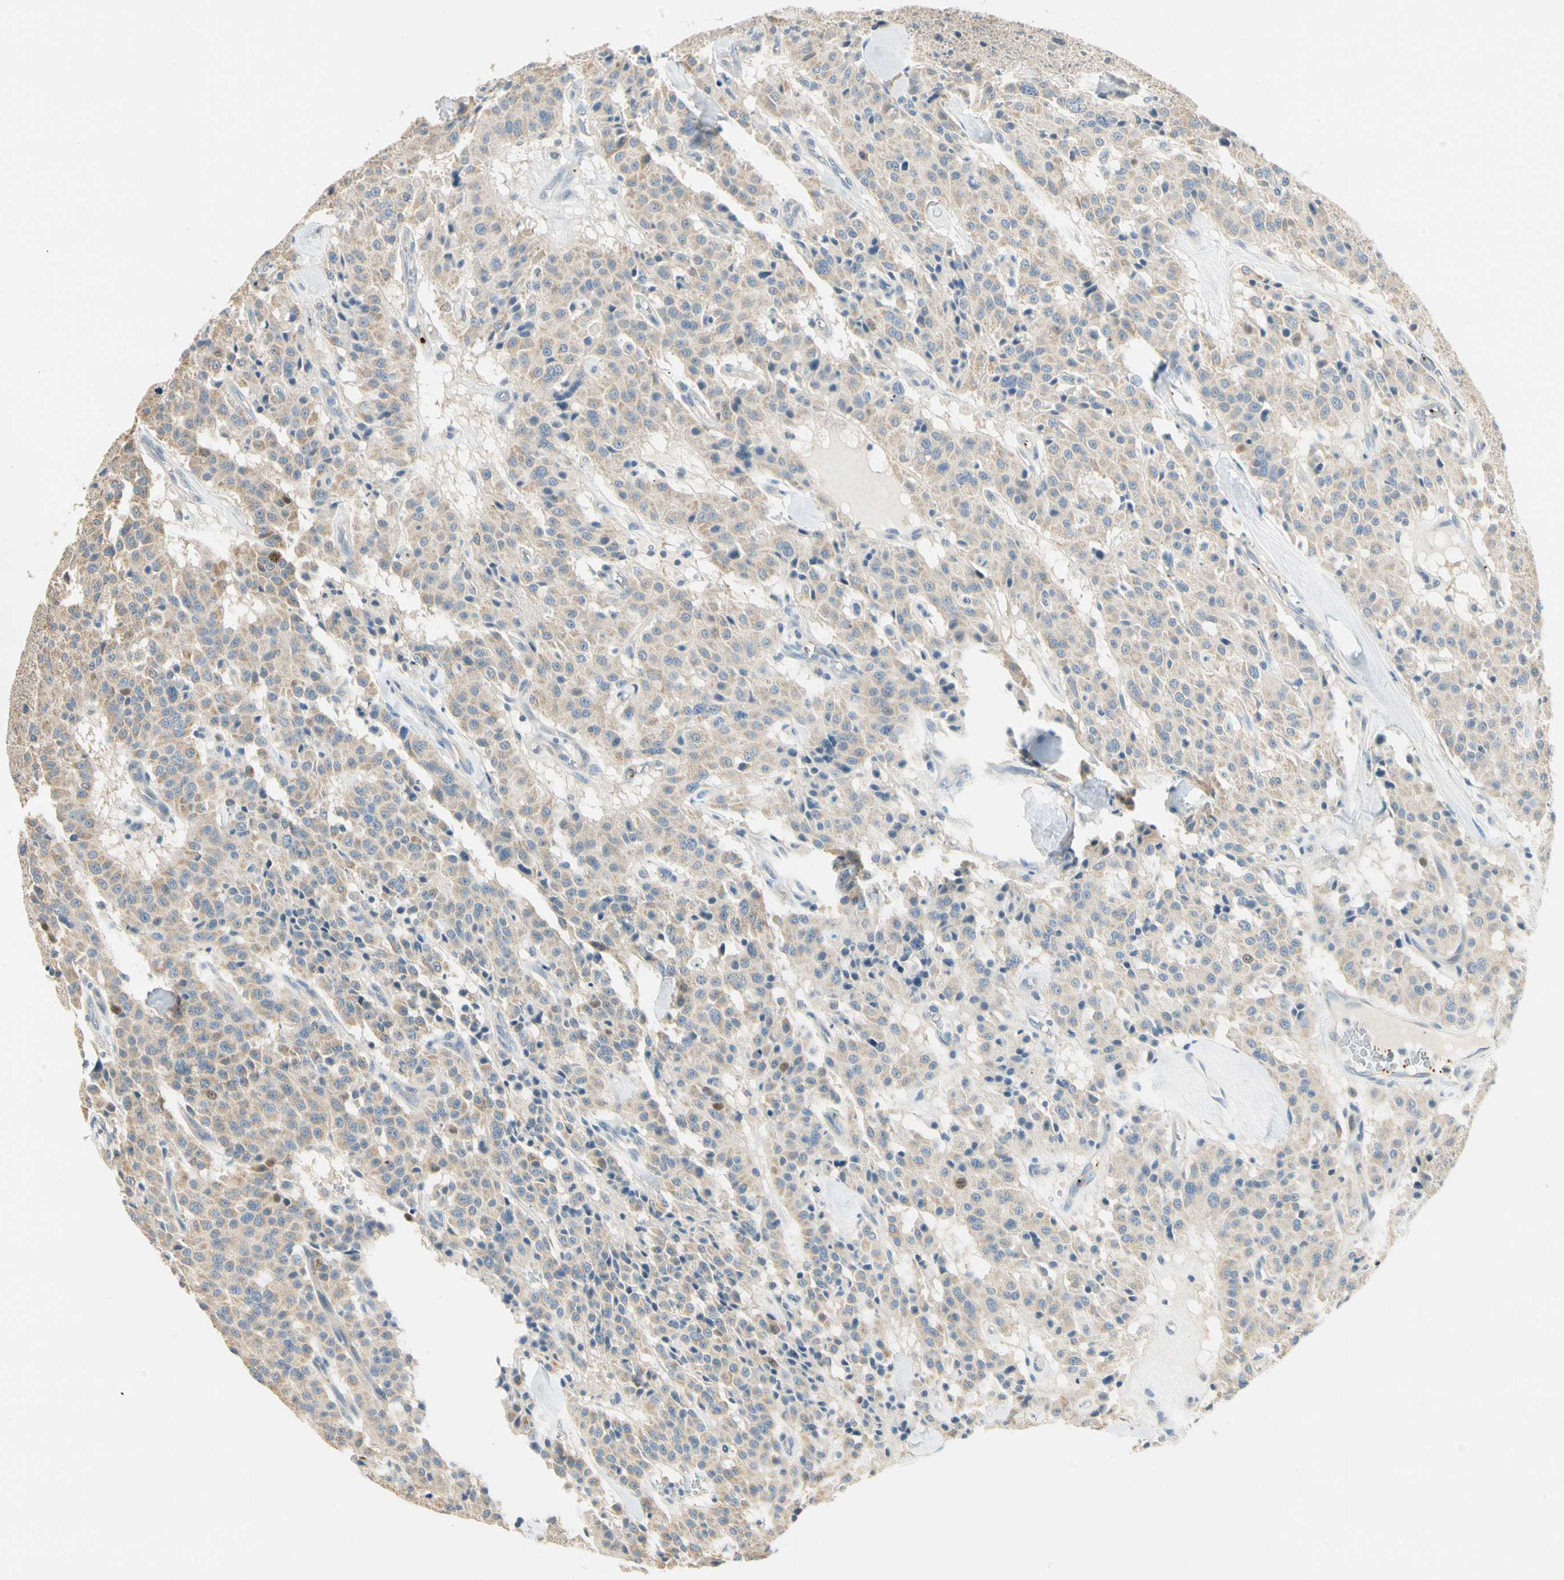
{"staining": {"intensity": "weak", "quantity": ">75%", "location": "cytoplasmic/membranous"}, "tissue": "carcinoid", "cell_type": "Tumor cells", "image_type": "cancer", "snomed": [{"axis": "morphology", "description": "Carcinoid, malignant, NOS"}, {"axis": "topography", "description": "Lung"}], "caption": "Brown immunohistochemical staining in human carcinoid demonstrates weak cytoplasmic/membranous staining in about >75% of tumor cells.", "gene": "RAD18", "patient": {"sex": "male", "age": 30}}